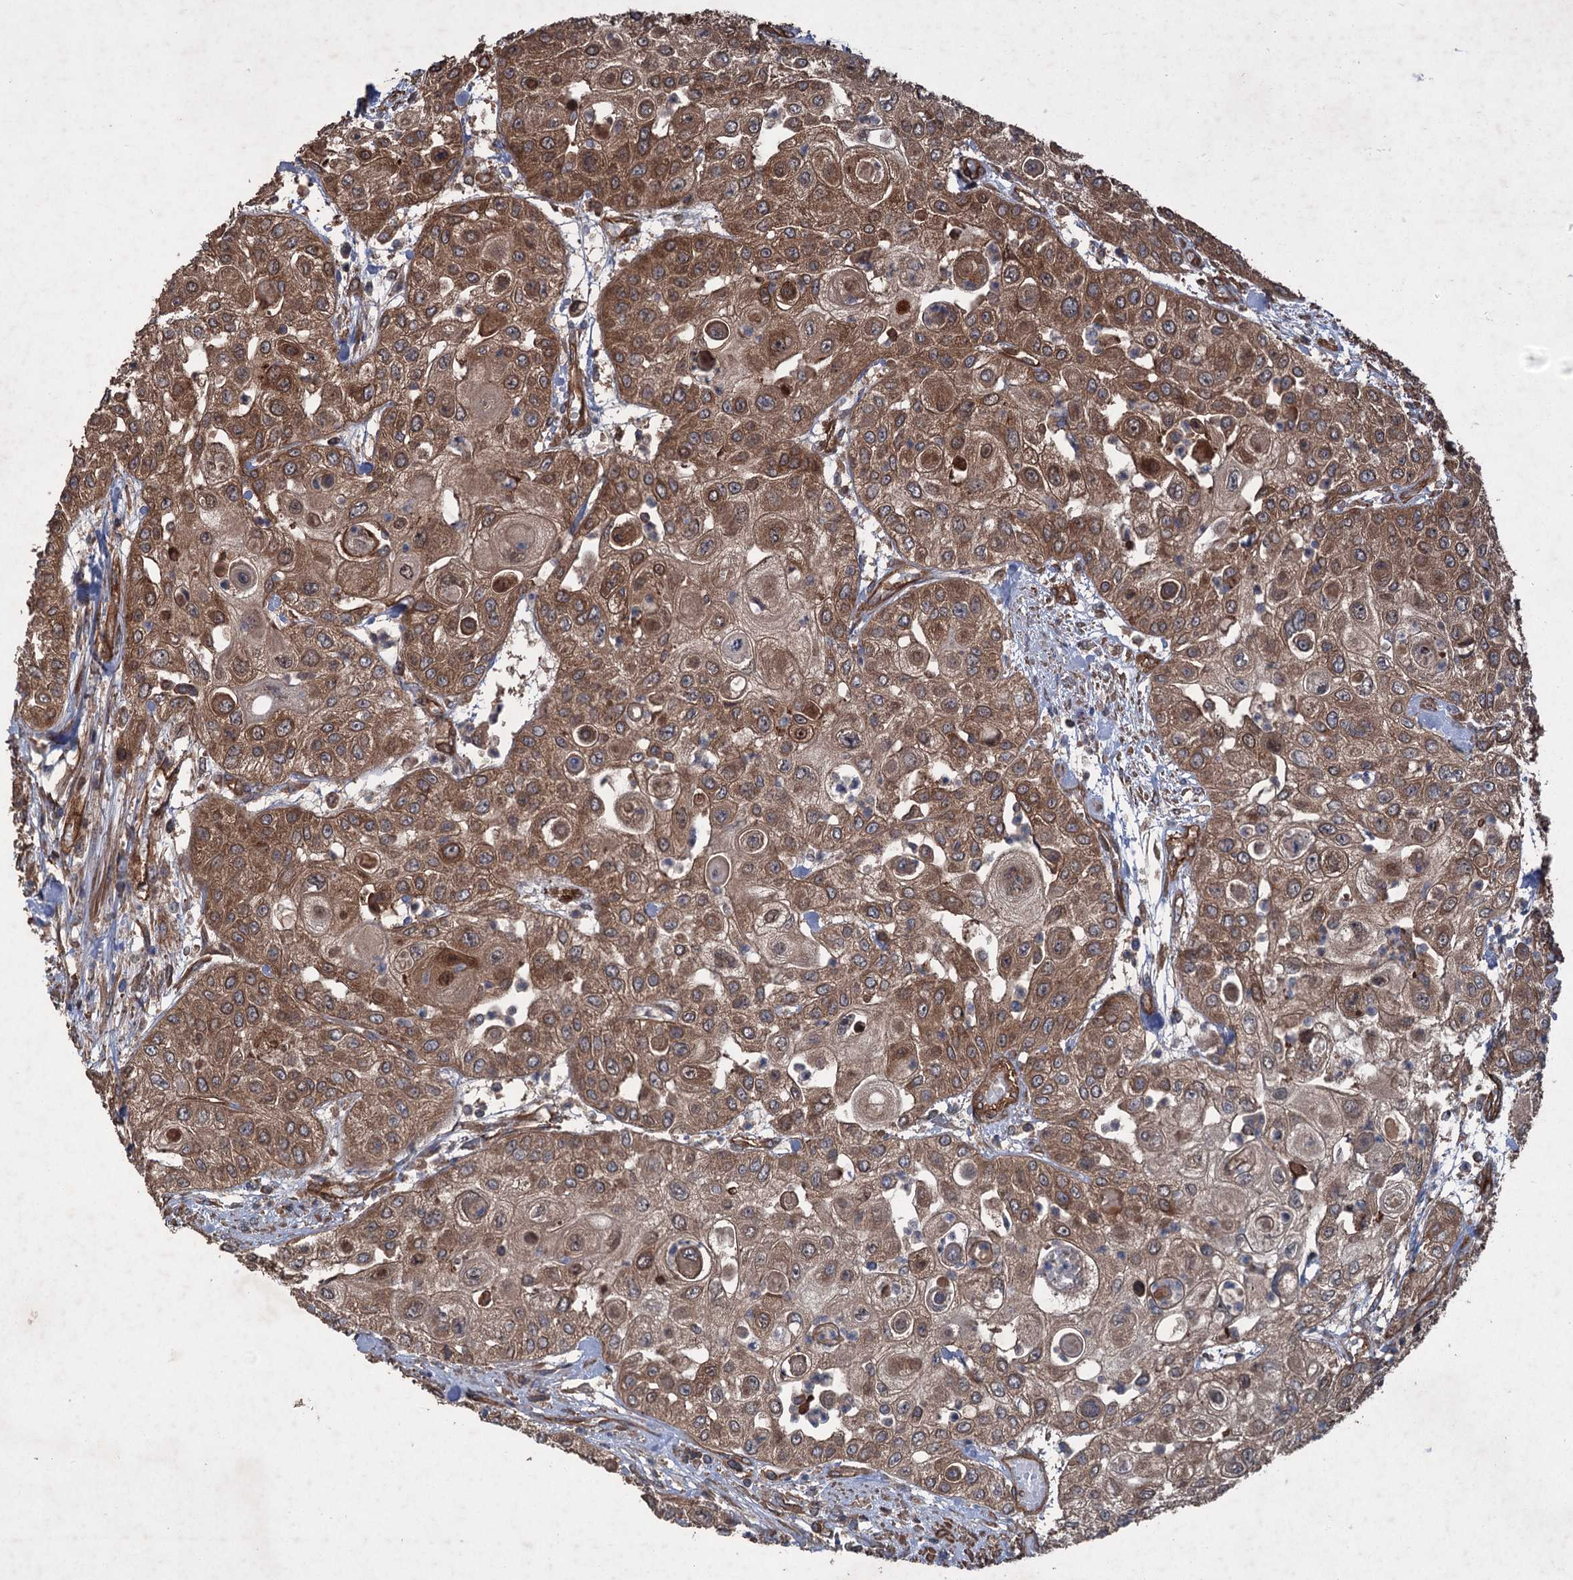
{"staining": {"intensity": "moderate", "quantity": ">75%", "location": "cytoplasmic/membranous"}, "tissue": "urothelial cancer", "cell_type": "Tumor cells", "image_type": "cancer", "snomed": [{"axis": "morphology", "description": "Urothelial carcinoma, High grade"}, {"axis": "topography", "description": "Urinary bladder"}], "caption": "Tumor cells exhibit medium levels of moderate cytoplasmic/membranous positivity in about >75% of cells in urothelial cancer.", "gene": "RNF214", "patient": {"sex": "female", "age": 79}}